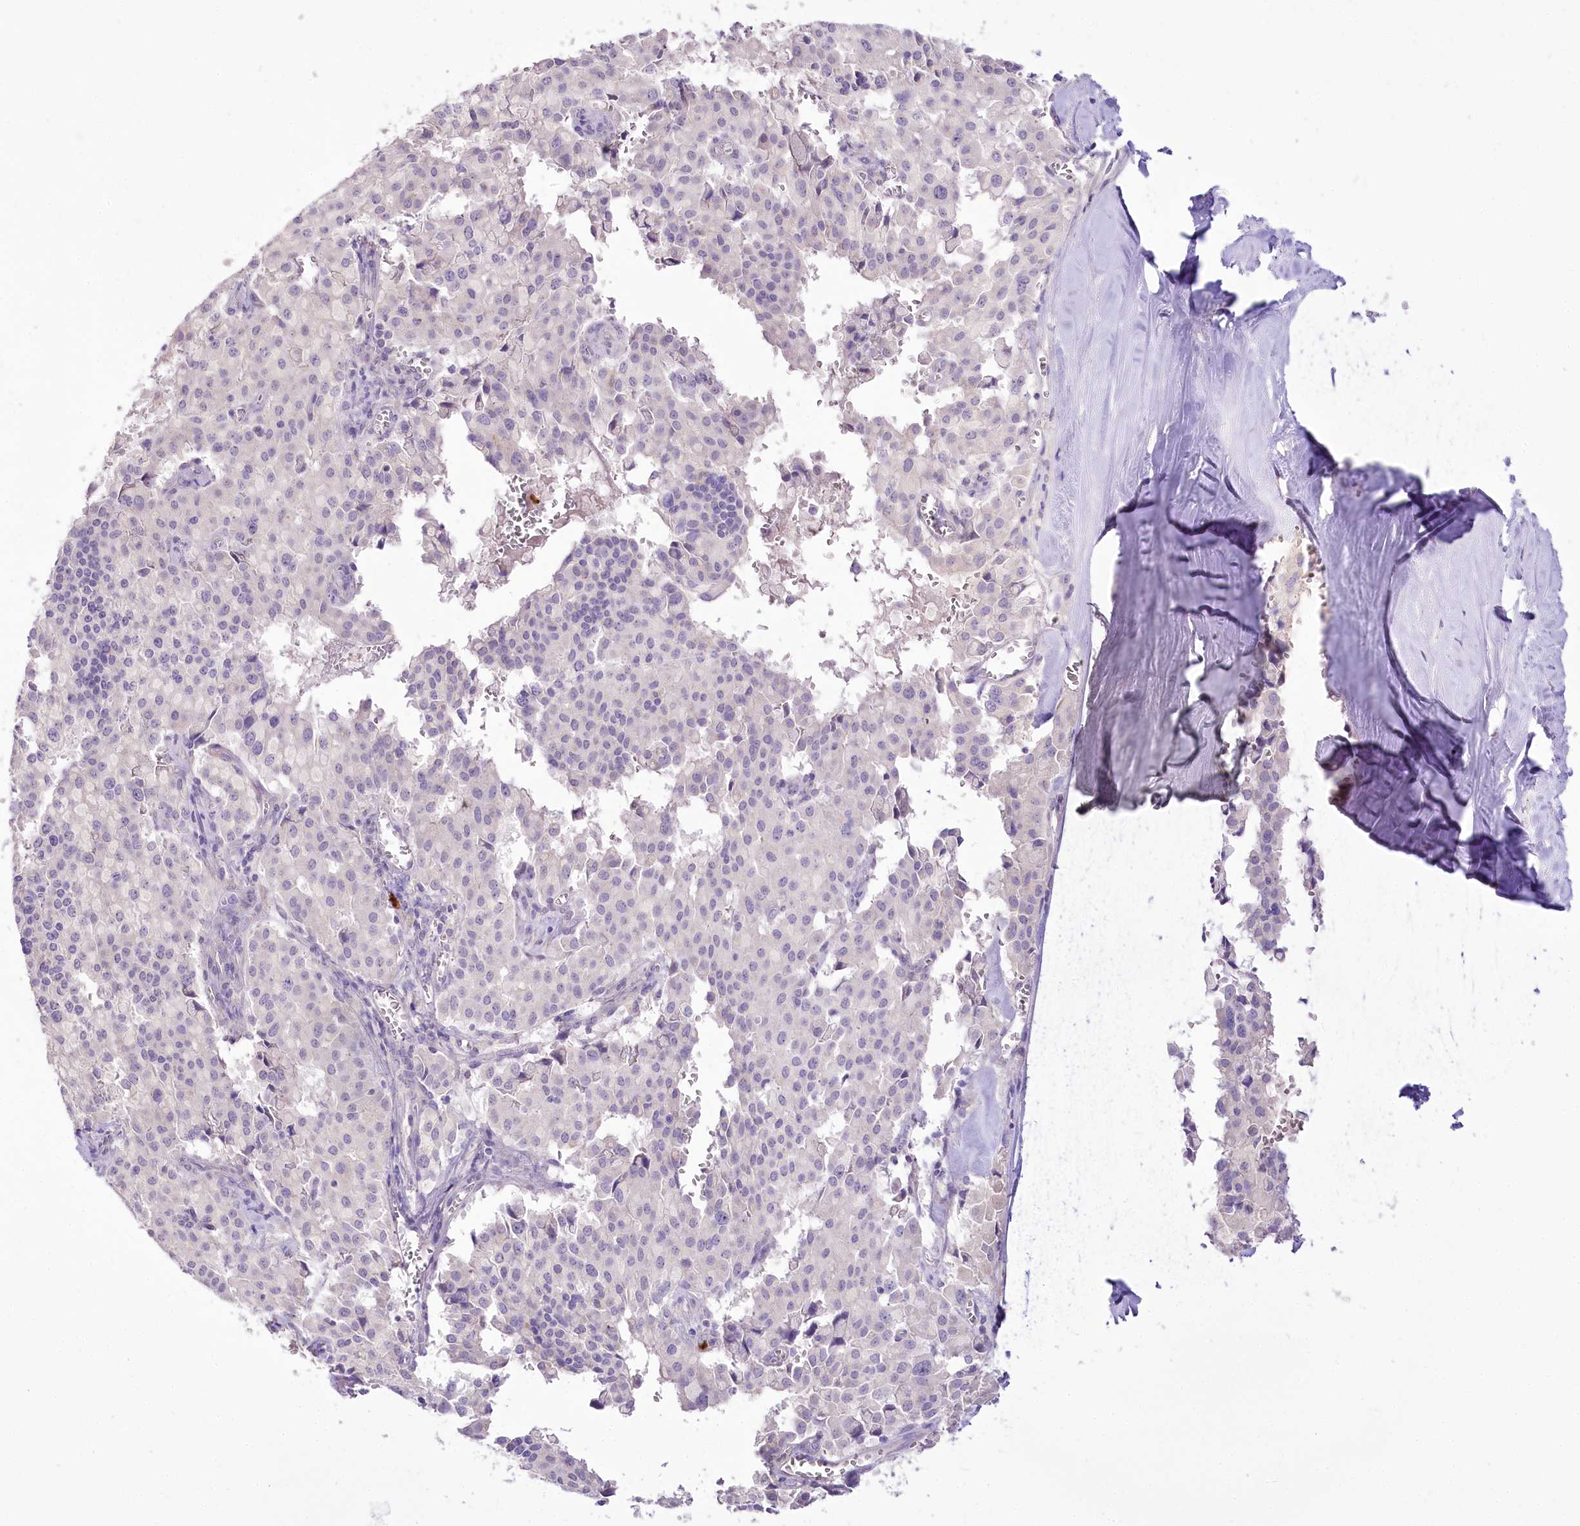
{"staining": {"intensity": "negative", "quantity": "none", "location": "none"}, "tissue": "pancreatic cancer", "cell_type": "Tumor cells", "image_type": "cancer", "snomed": [{"axis": "morphology", "description": "Adenocarcinoma, NOS"}, {"axis": "topography", "description": "Pancreas"}], "caption": "A histopathology image of pancreatic cancer (adenocarcinoma) stained for a protein exhibits no brown staining in tumor cells.", "gene": "DPYD", "patient": {"sex": "male", "age": 65}}